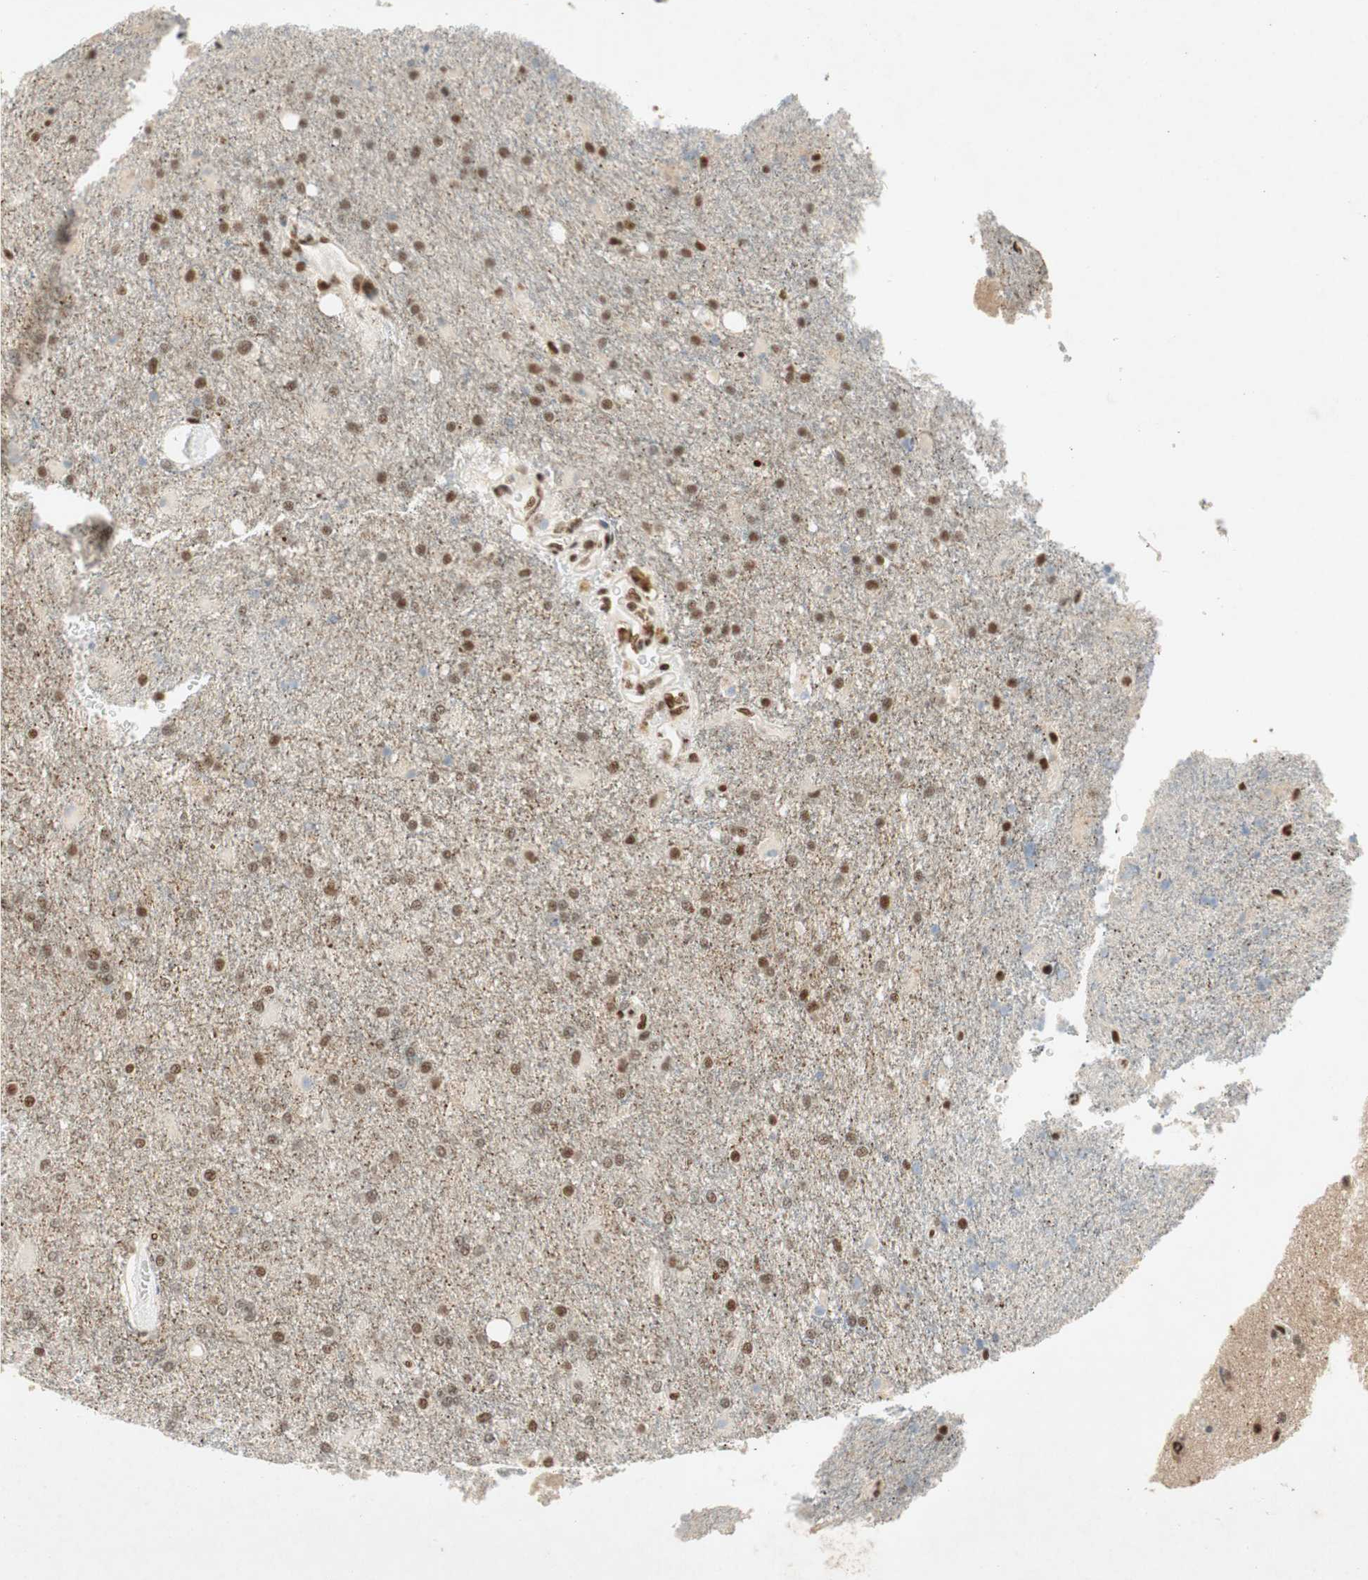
{"staining": {"intensity": "moderate", "quantity": ">75%", "location": "nuclear"}, "tissue": "glioma", "cell_type": "Tumor cells", "image_type": "cancer", "snomed": [{"axis": "morphology", "description": "Glioma, malignant, High grade"}, {"axis": "topography", "description": "Brain"}], "caption": "Approximately >75% of tumor cells in human malignant high-grade glioma show moderate nuclear protein staining as visualized by brown immunohistochemical staining.", "gene": "NCBP3", "patient": {"sex": "male", "age": 71}}